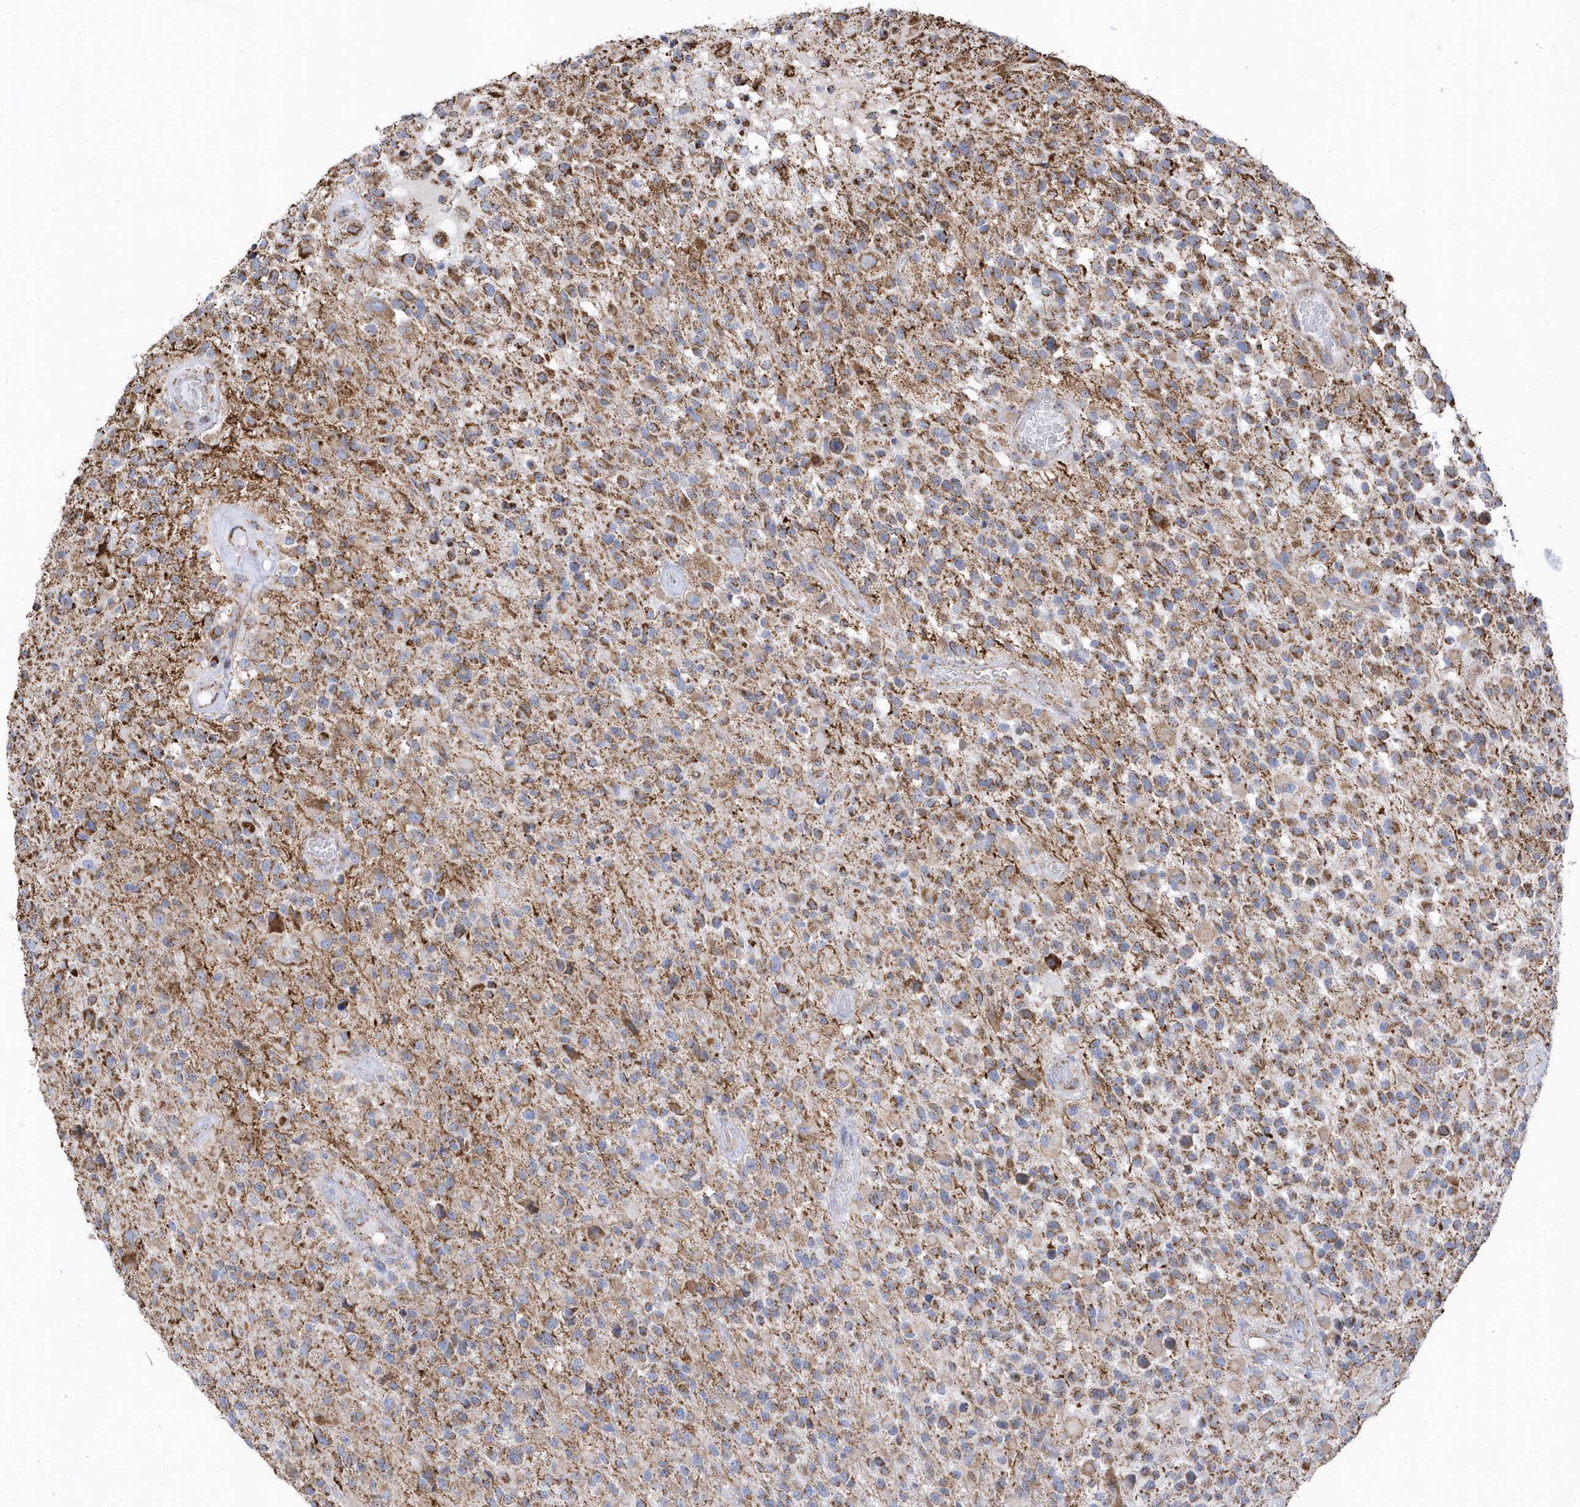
{"staining": {"intensity": "moderate", "quantity": ">75%", "location": "cytoplasmic/membranous"}, "tissue": "glioma", "cell_type": "Tumor cells", "image_type": "cancer", "snomed": [{"axis": "morphology", "description": "Glioma, malignant, High grade"}, {"axis": "morphology", "description": "Glioblastoma, NOS"}, {"axis": "topography", "description": "Brain"}], "caption": "Immunohistochemical staining of glioma reveals moderate cytoplasmic/membranous protein expression in about >75% of tumor cells.", "gene": "GTPBP8", "patient": {"sex": "male", "age": 60}}